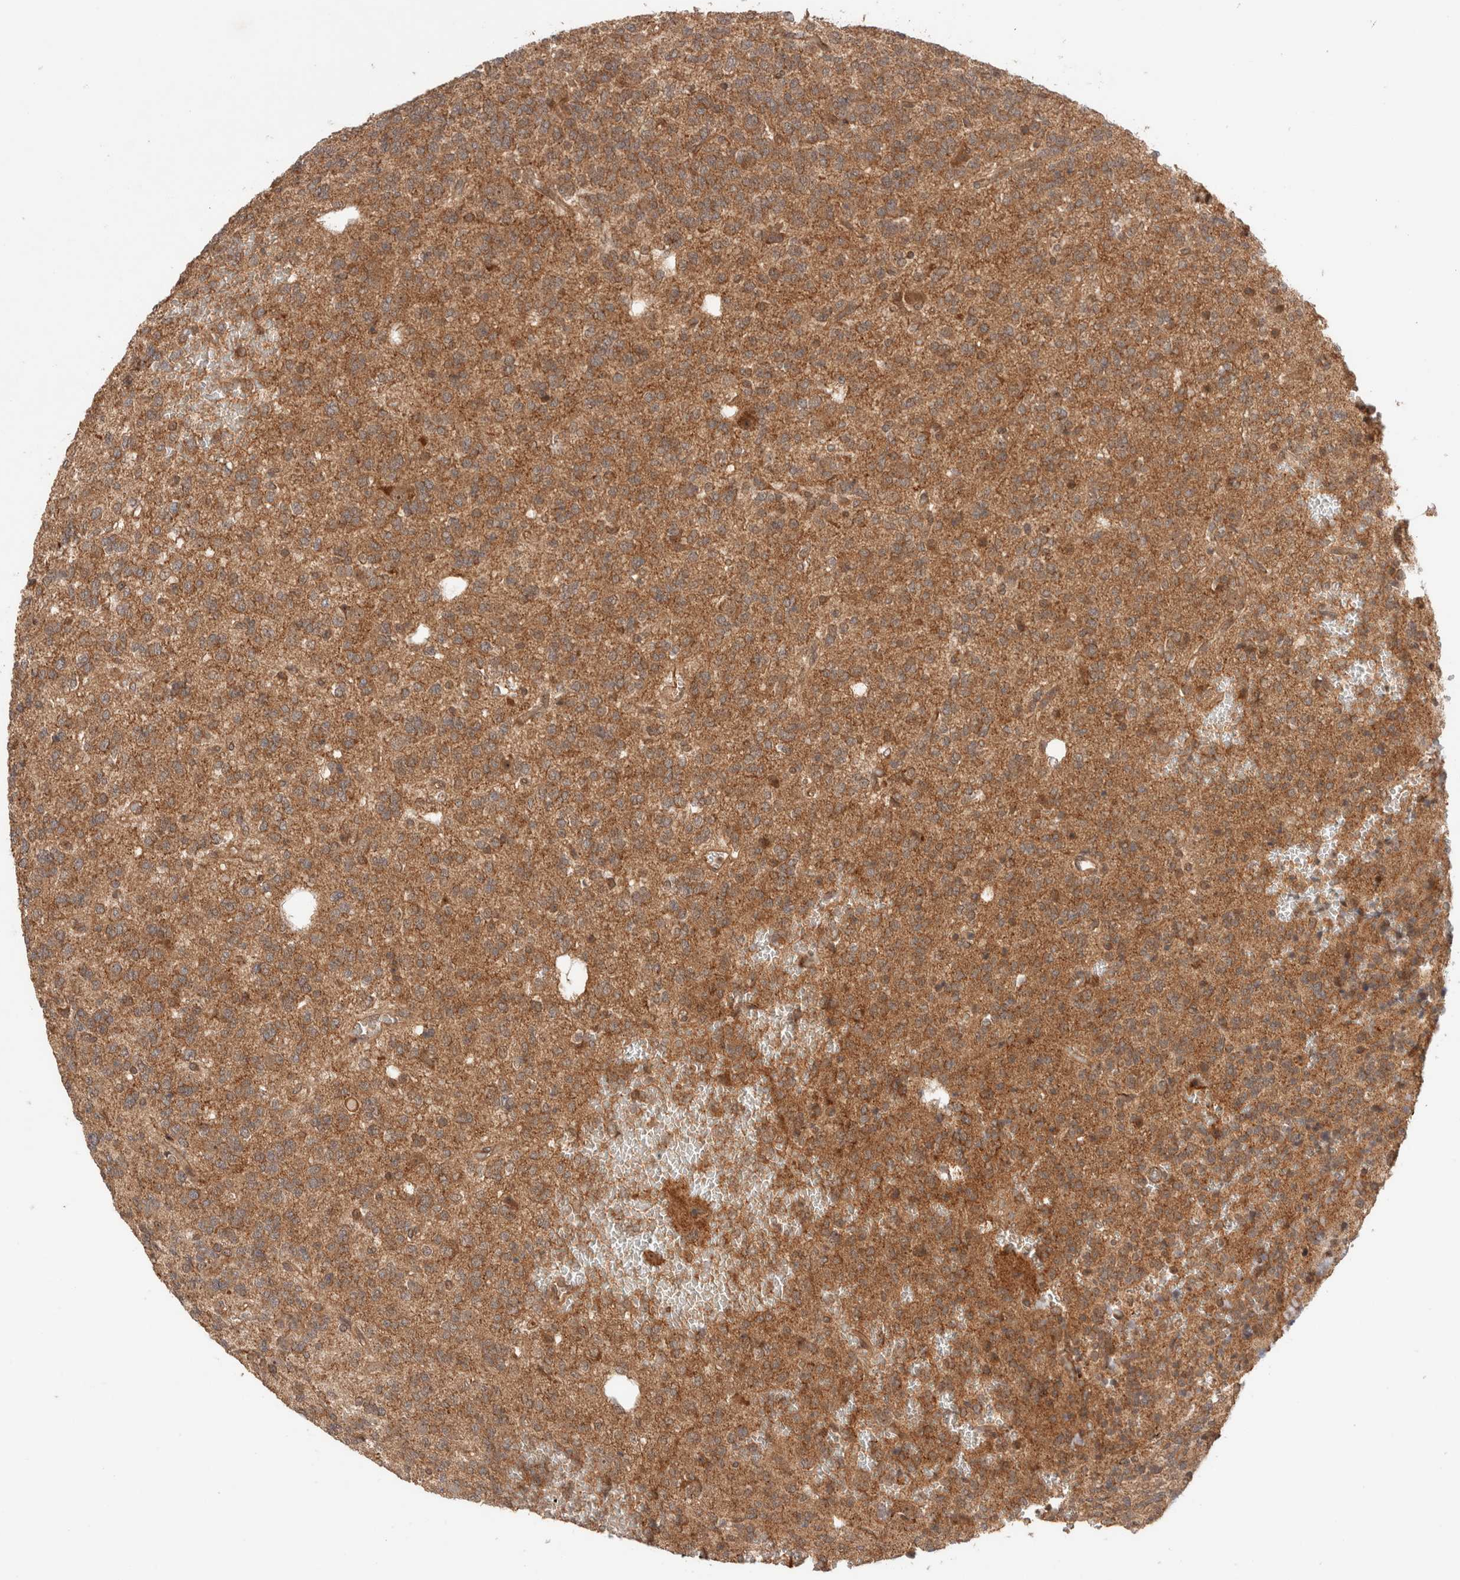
{"staining": {"intensity": "moderate", "quantity": "25%-75%", "location": "cytoplasmic/membranous"}, "tissue": "glioma", "cell_type": "Tumor cells", "image_type": "cancer", "snomed": [{"axis": "morphology", "description": "Glioma, malignant, Low grade"}, {"axis": "topography", "description": "Brain"}], "caption": "Immunohistochemical staining of human glioma shows medium levels of moderate cytoplasmic/membranous protein positivity in about 25%-75% of tumor cells.", "gene": "SIKE1", "patient": {"sex": "male", "age": 38}}